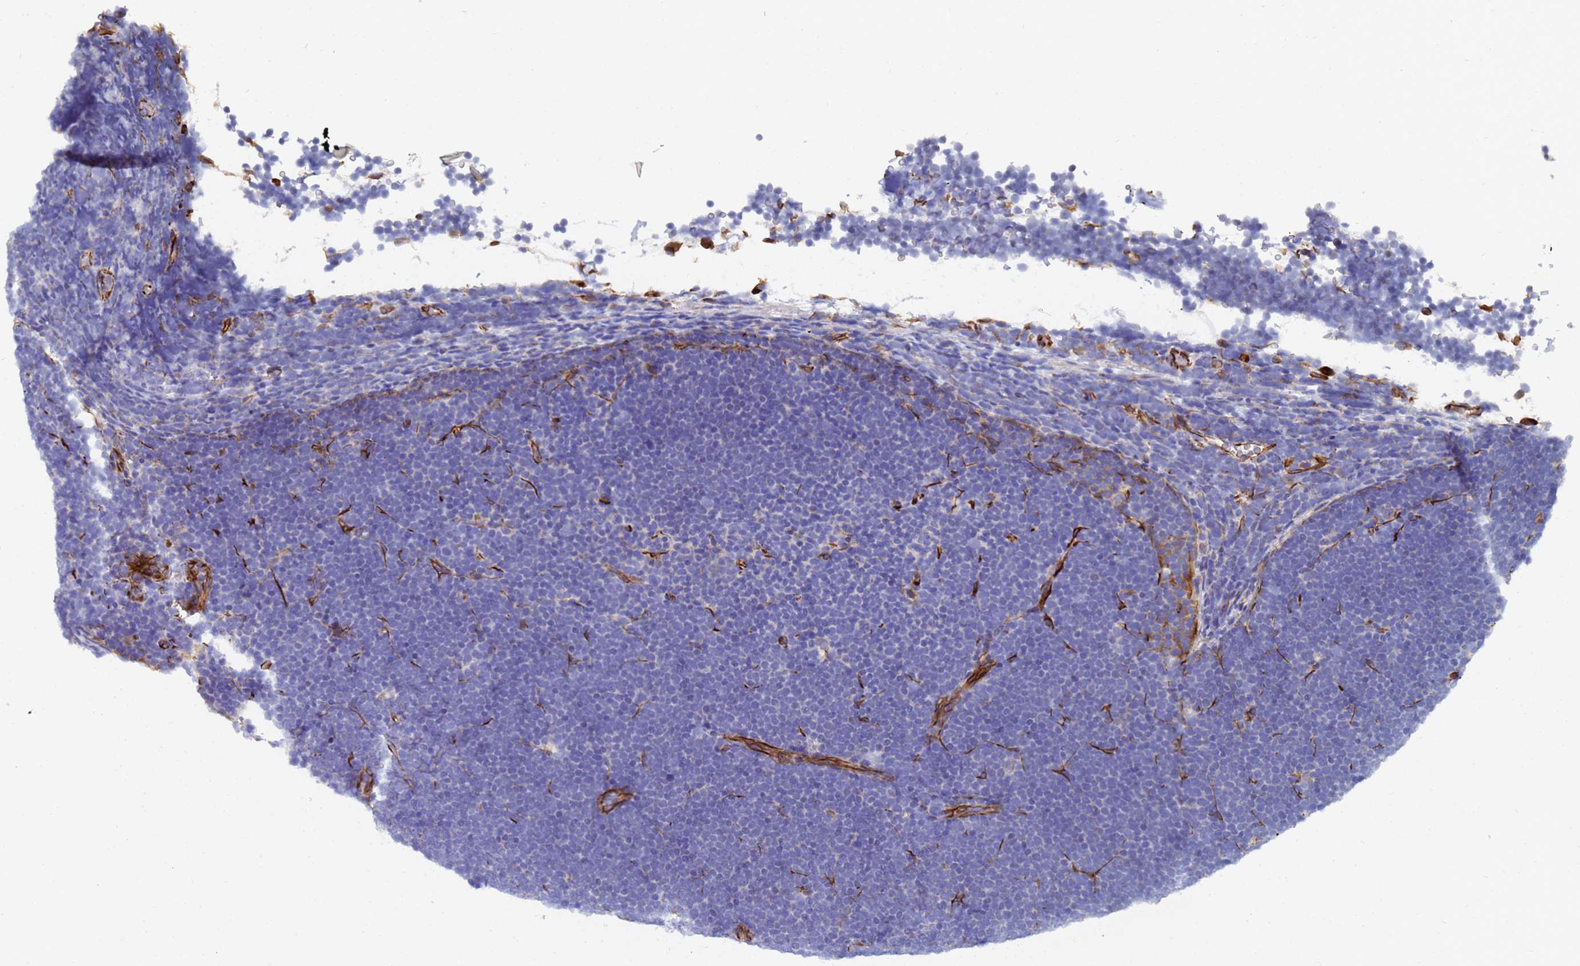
{"staining": {"intensity": "negative", "quantity": "none", "location": "none"}, "tissue": "lymphoma", "cell_type": "Tumor cells", "image_type": "cancer", "snomed": [{"axis": "morphology", "description": "Malignant lymphoma, non-Hodgkin's type, High grade"}, {"axis": "topography", "description": "Lymph node"}], "caption": "DAB (3,3'-diaminobenzidine) immunohistochemical staining of human malignant lymphoma, non-Hodgkin's type (high-grade) reveals no significant staining in tumor cells.", "gene": "SYT13", "patient": {"sex": "male", "age": 13}}